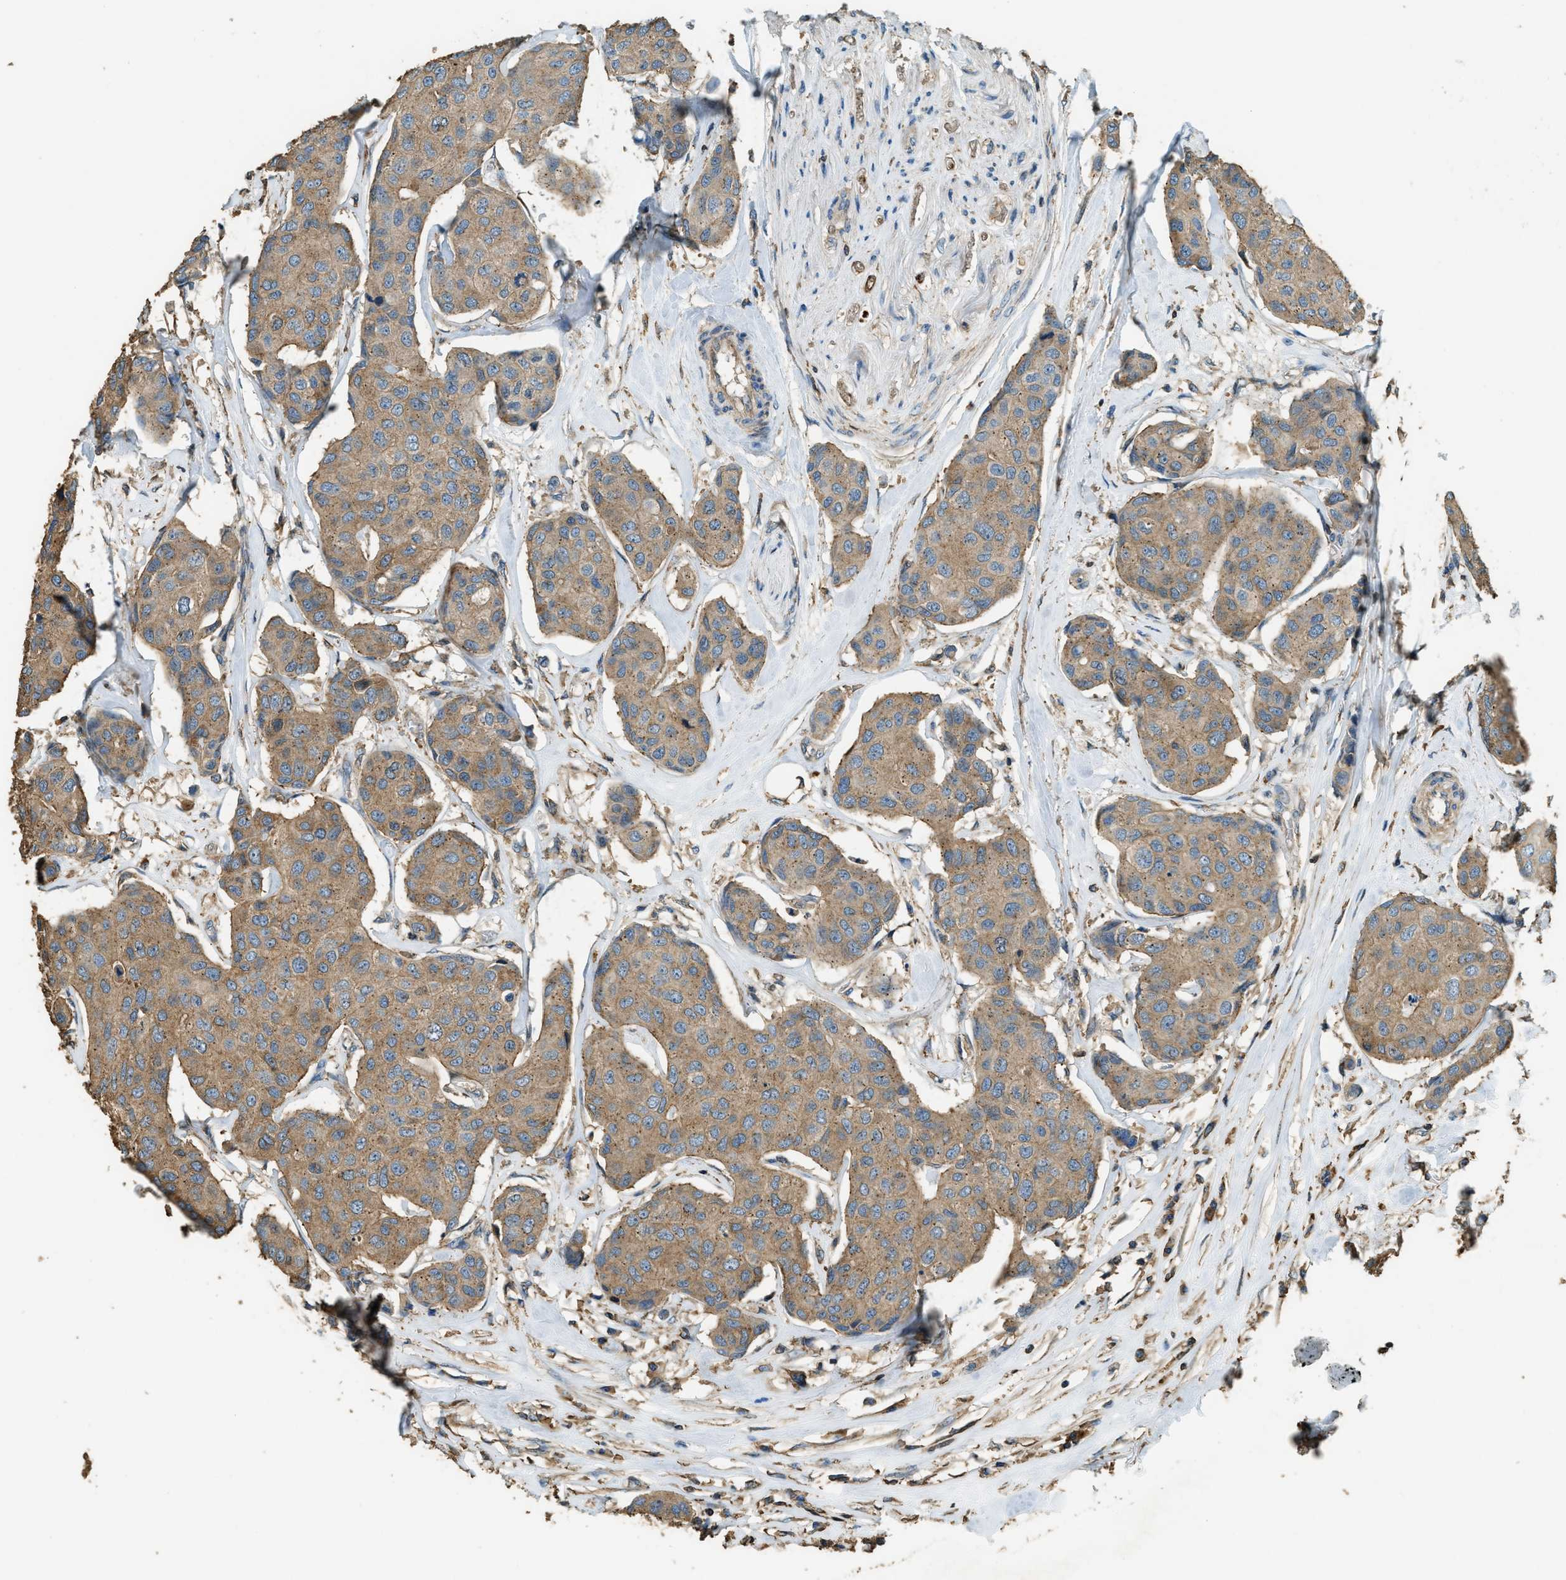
{"staining": {"intensity": "moderate", "quantity": ">75%", "location": "cytoplasmic/membranous"}, "tissue": "breast cancer", "cell_type": "Tumor cells", "image_type": "cancer", "snomed": [{"axis": "morphology", "description": "Duct carcinoma"}, {"axis": "topography", "description": "Breast"}], "caption": "Protein expression analysis of human breast invasive ductal carcinoma reveals moderate cytoplasmic/membranous expression in approximately >75% of tumor cells. (IHC, brightfield microscopy, high magnification).", "gene": "ERGIC1", "patient": {"sex": "female", "age": 80}}